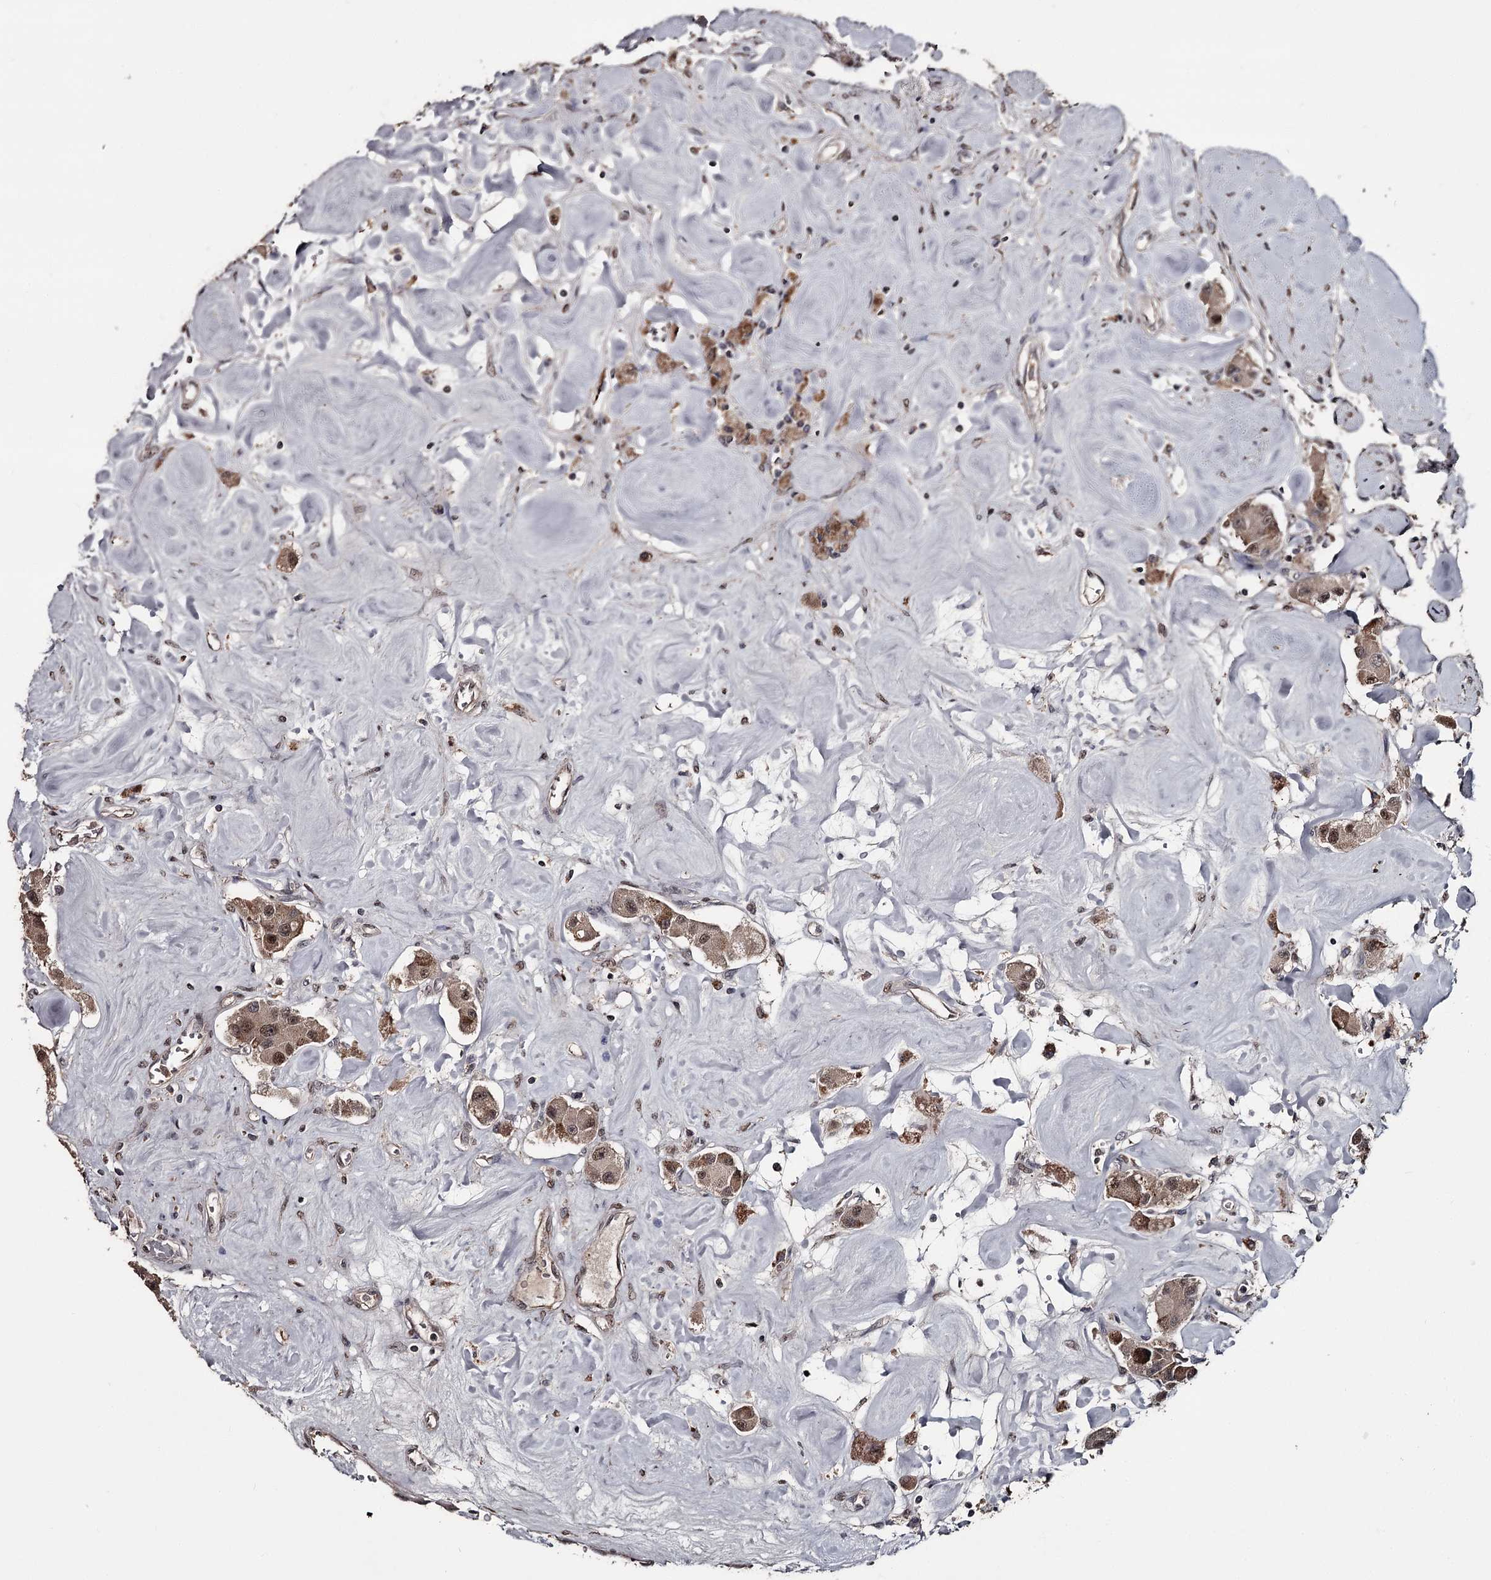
{"staining": {"intensity": "moderate", "quantity": ">75%", "location": "nuclear"}, "tissue": "carcinoid", "cell_type": "Tumor cells", "image_type": "cancer", "snomed": [{"axis": "morphology", "description": "Carcinoid, malignant, NOS"}, {"axis": "topography", "description": "Pancreas"}], "caption": "Immunohistochemical staining of carcinoid (malignant) reveals medium levels of moderate nuclear protein expression in about >75% of tumor cells.", "gene": "PRPF40B", "patient": {"sex": "male", "age": 41}}